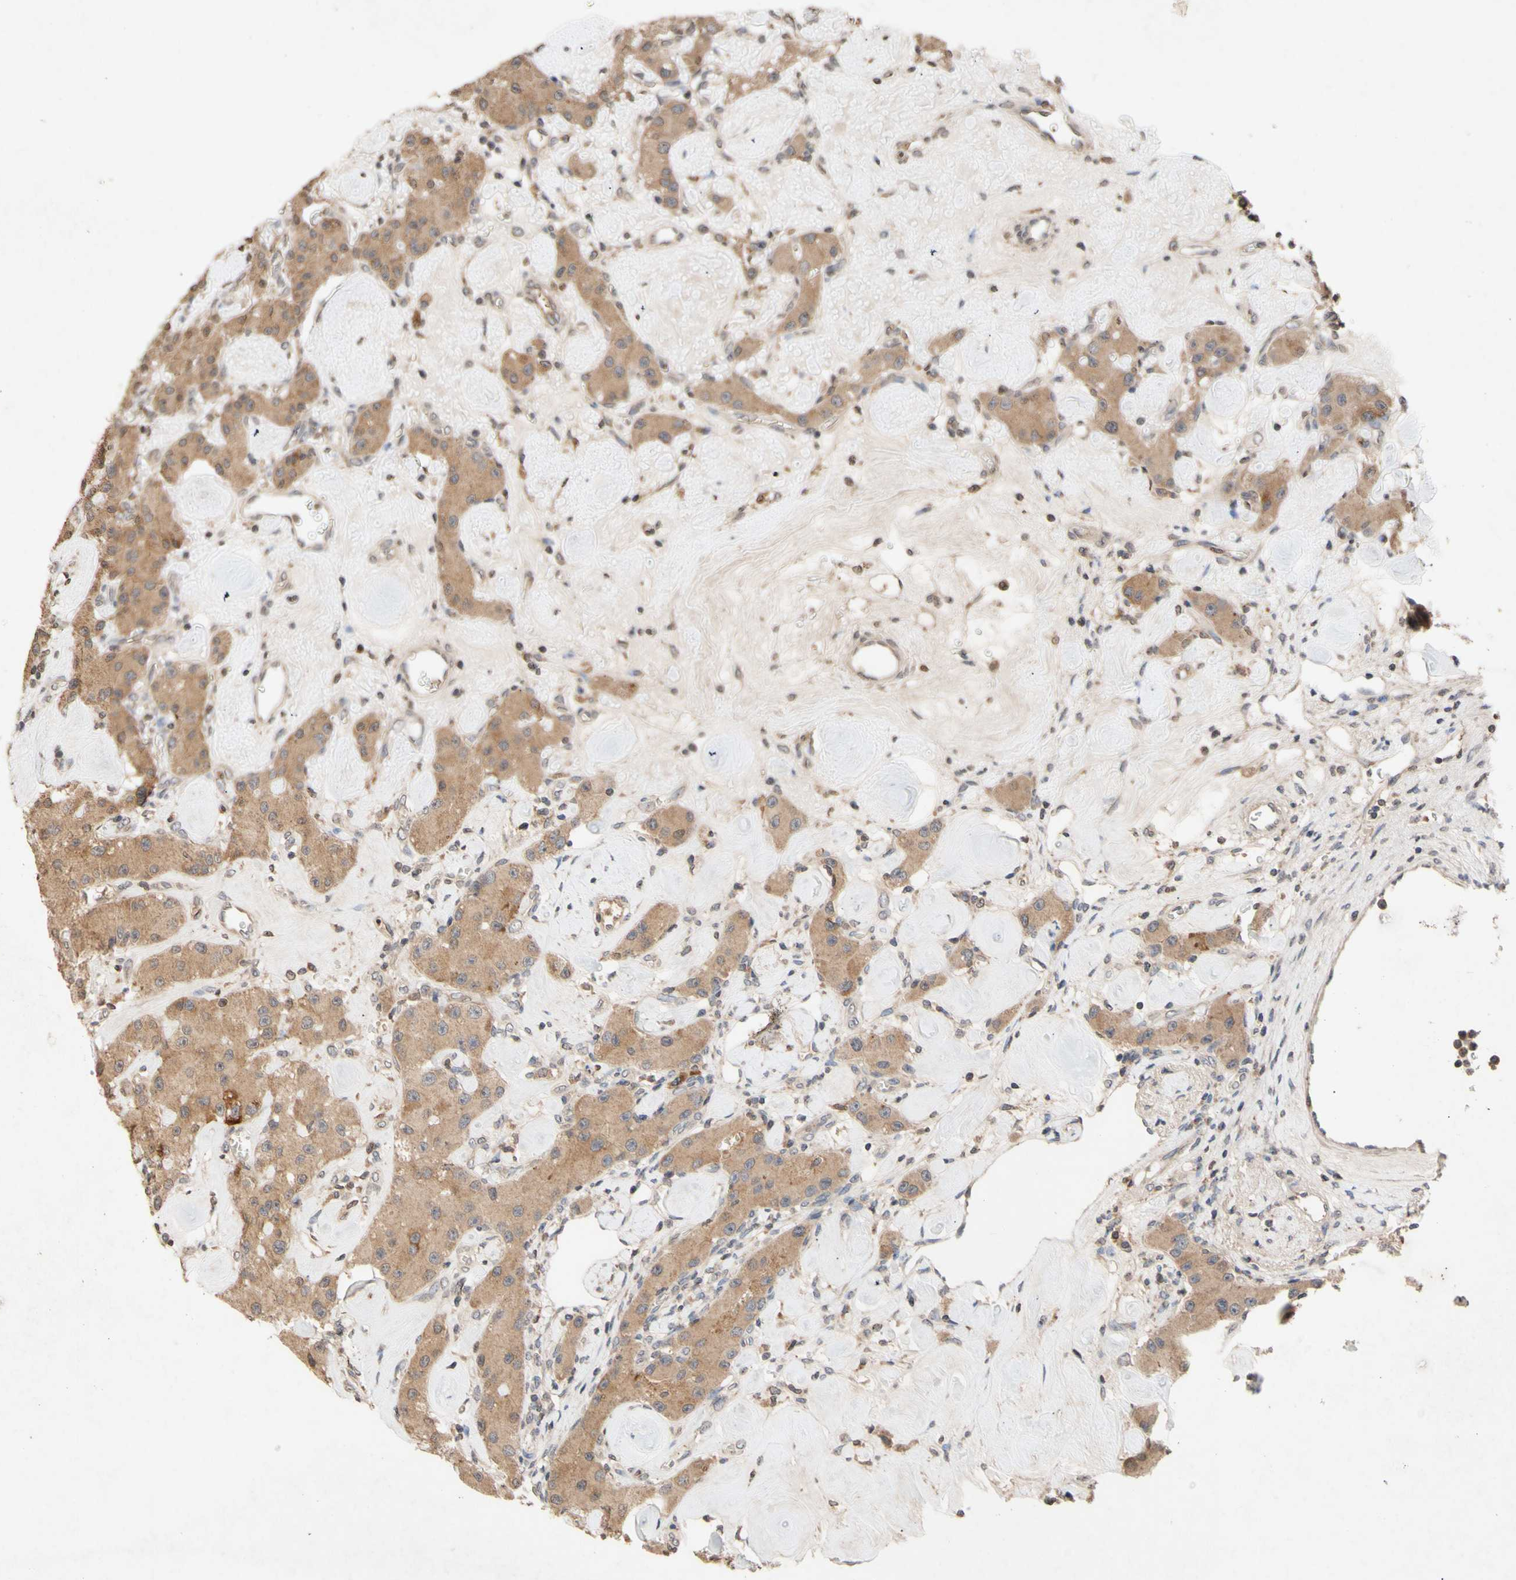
{"staining": {"intensity": "moderate", "quantity": ">75%", "location": "cytoplasmic/membranous"}, "tissue": "carcinoid", "cell_type": "Tumor cells", "image_type": "cancer", "snomed": [{"axis": "morphology", "description": "Carcinoid, malignant, NOS"}, {"axis": "topography", "description": "Pancreas"}], "caption": "Carcinoid stained with a protein marker shows moderate staining in tumor cells.", "gene": "NECTIN3", "patient": {"sex": "male", "age": 41}}